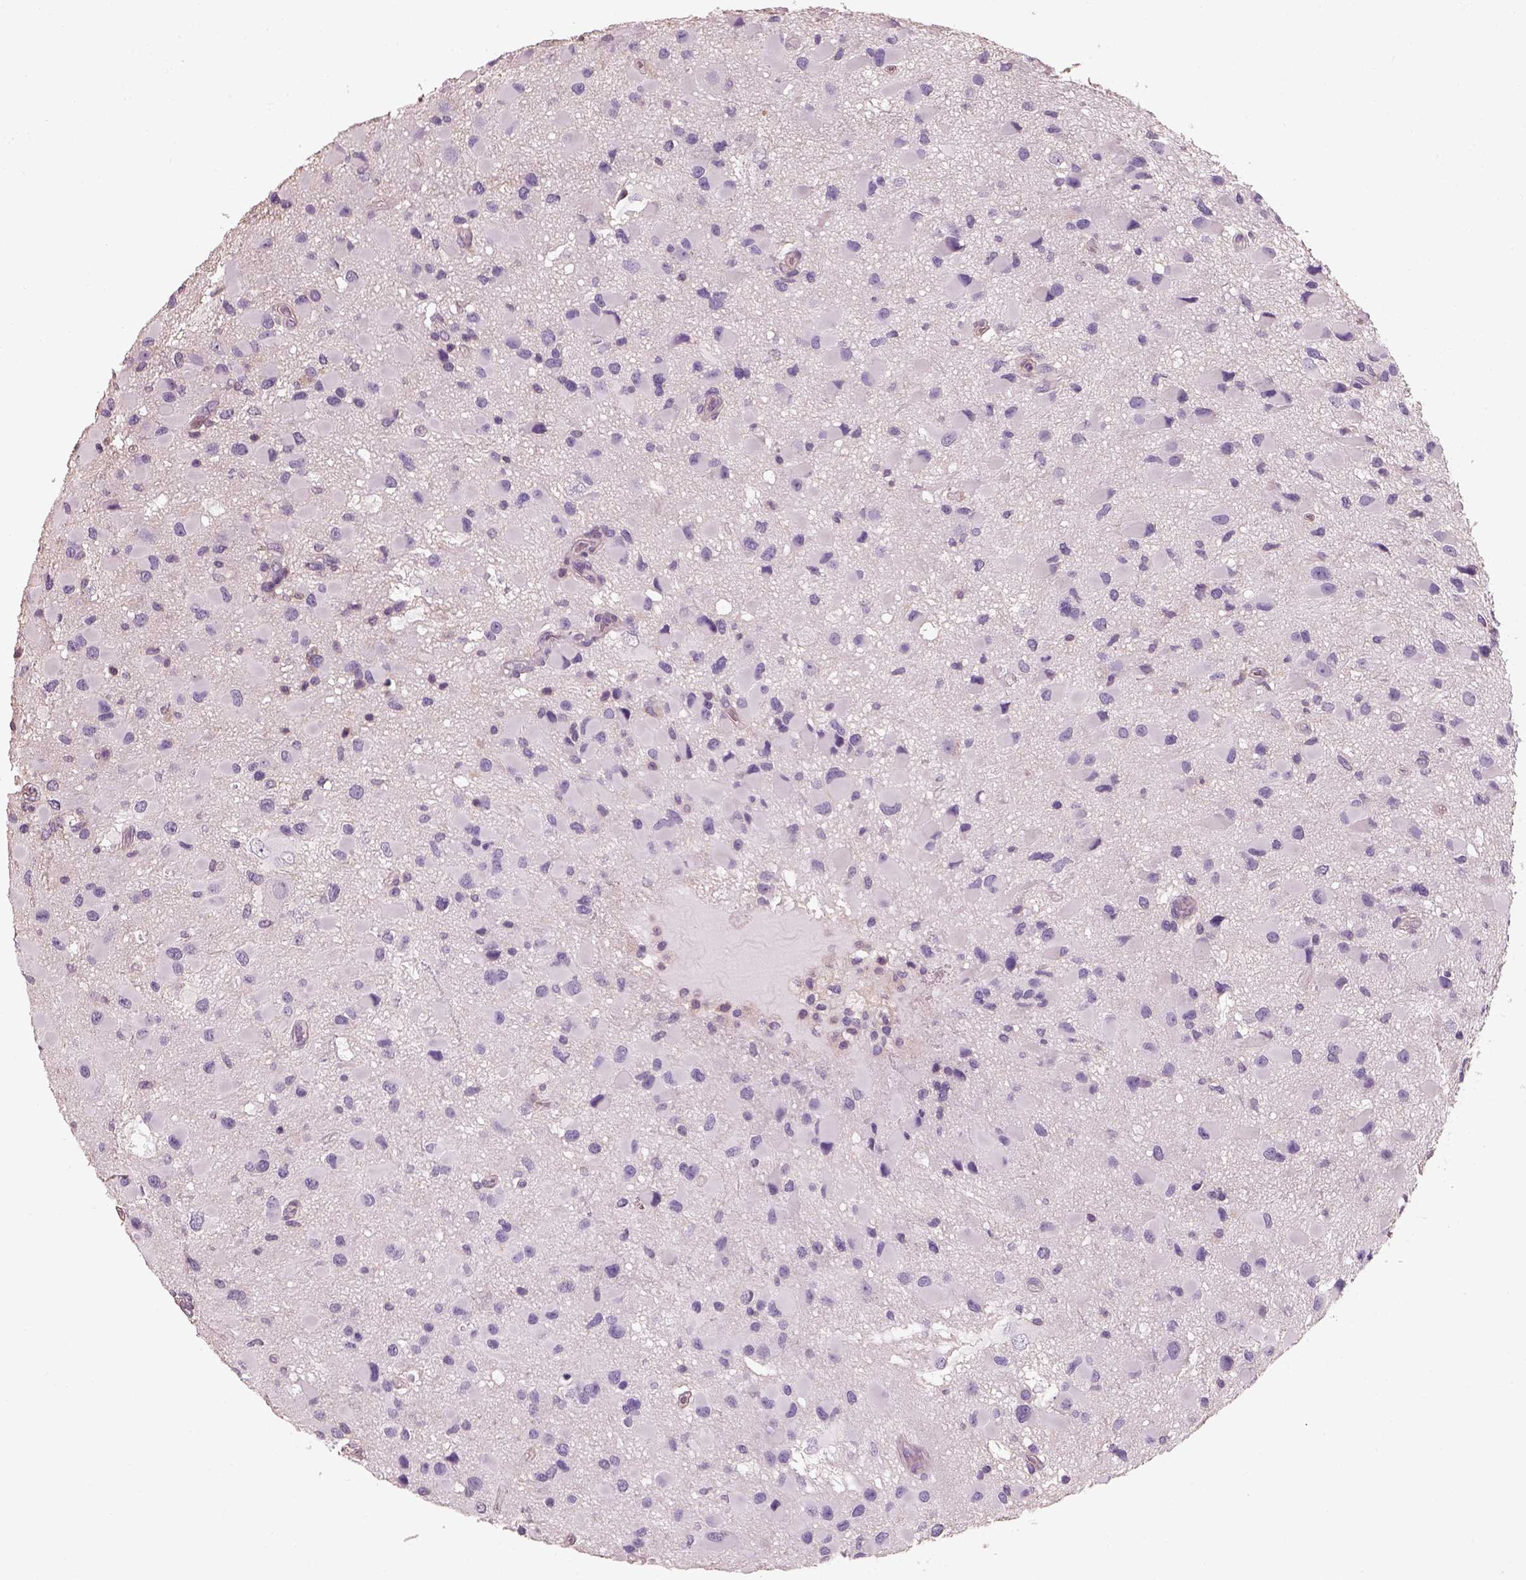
{"staining": {"intensity": "negative", "quantity": "none", "location": "none"}, "tissue": "glioma", "cell_type": "Tumor cells", "image_type": "cancer", "snomed": [{"axis": "morphology", "description": "Glioma, malignant, Low grade"}, {"axis": "topography", "description": "Brain"}], "caption": "Histopathology image shows no significant protein expression in tumor cells of malignant low-grade glioma.", "gene": "OTUD6A", "patient": {"sex": "female", "age": 32}}